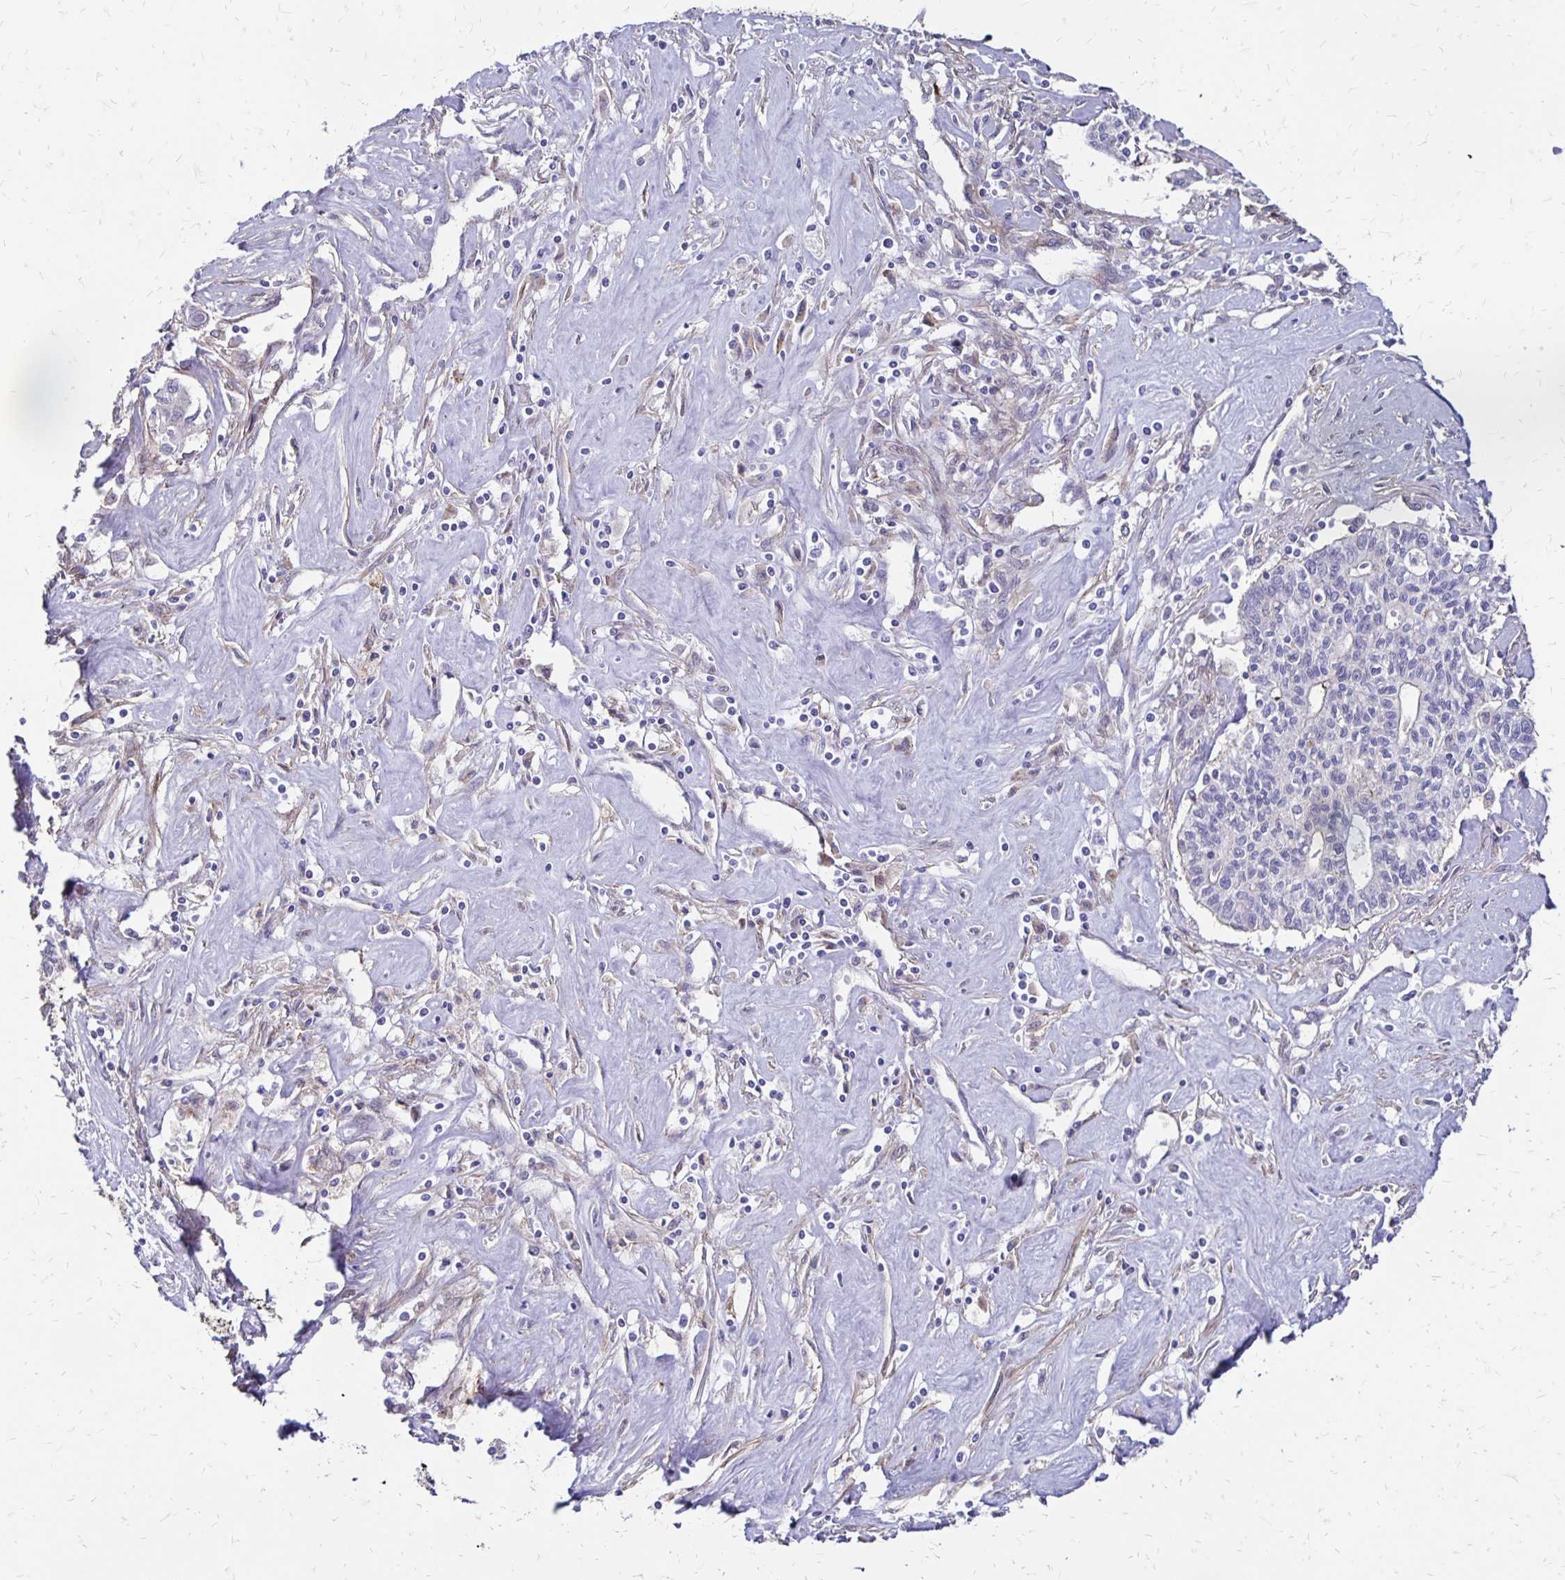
{"staining": {"intensity": "negative", "quantity": "none", "location": "none"}, "tissue": "liver cancer", "cell_type": "Tumor cells", "image_type": "cancer", "snomed": [{"axis": "morphology", "description": "Cholangiocarcinoma"}, {"axis": "topography", "description": "Liver"}], "caption": "Human liver cancer (cholangiocarcinoma) stained for a protein using IHC shows no staining in tumor cells.", "gene": "TNS3", "patient": {"sex": "female", "age": 61}}